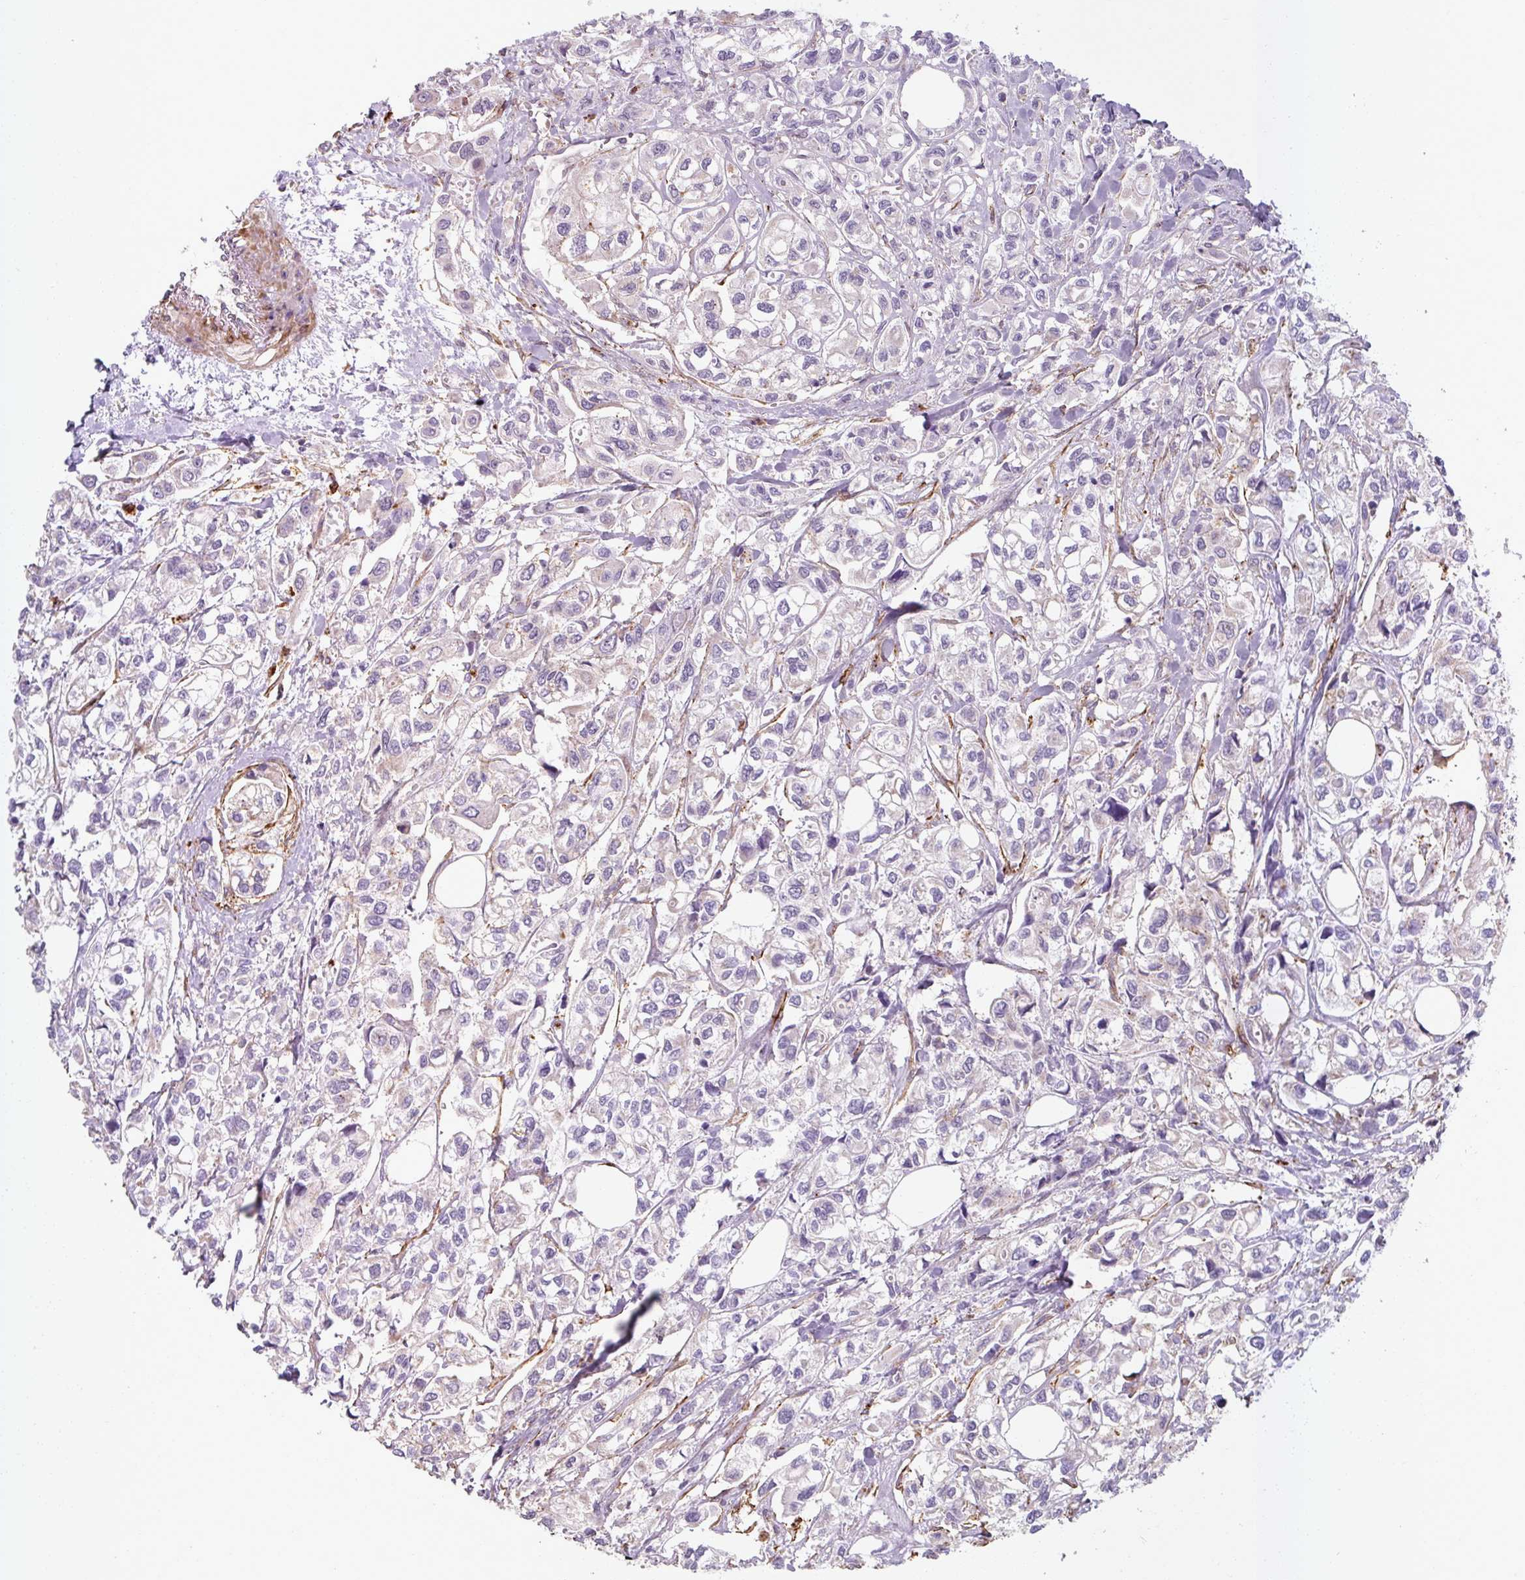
{"staining": {"intensity": "negative", "quantity": "none", "location": "none"}, "tissue": "urothelial cancer", "cell_type": "Tumor cells", "image_type": "cancer", "snomed": [{"axis": "morphology", "description": "Urothelial carcinoma, High grade"}, {"axis": "topography", "description": "Urinary bladder"}], "caption": "The photomicrograph exhibits no staining of tumor cells in urothelial carcinoma (high-grade). (DAB (3,3'-diaminobenzidine) IHC visualized using brightfield microscopy, high magnification).", "gene": "MRPS5", "patient": {"sex": "male", "age": 67}}